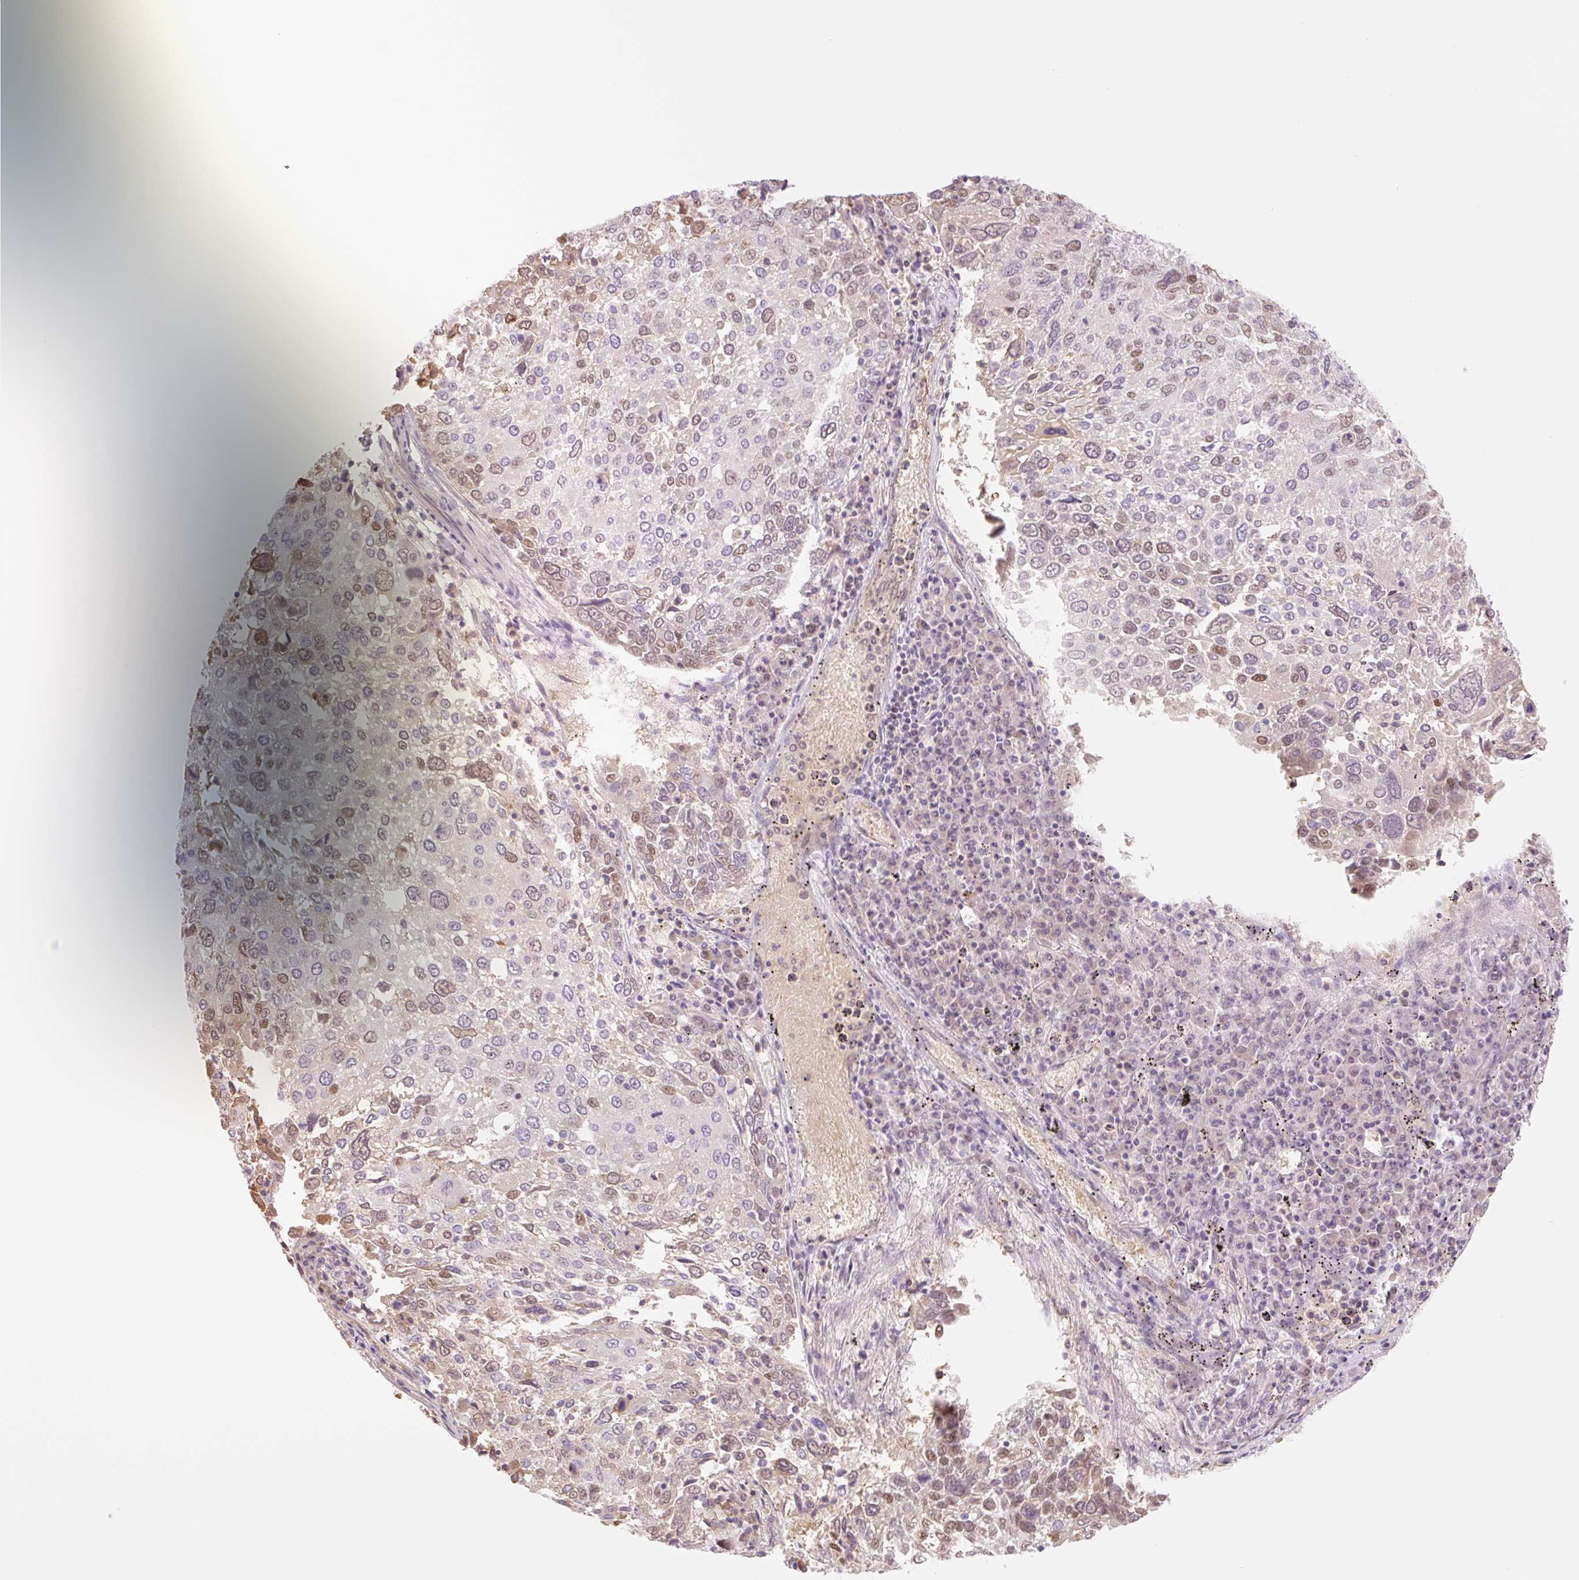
{"staining": {"intensity": "moderate", "quantity": "25%-75%", "location": "nuclear"}, "tissue": "lung cancer", "cell_type": "Tumor cells", "image_type": "cancer", "snomed": [{"axis": "morphology", "description": "Squamous cell carcinoma, NOS"}, {"axis": "topography", "description": "Lung"}], "caption": "Immunohistochemical staining of human lung cancer shows medium levels of moderate nuclear protein positivity in about 25%-75% of tumor cells. Nuclei are stained in blue.", "gene": "HEBP1", "patient": {"sex": "male", "age": 65}}